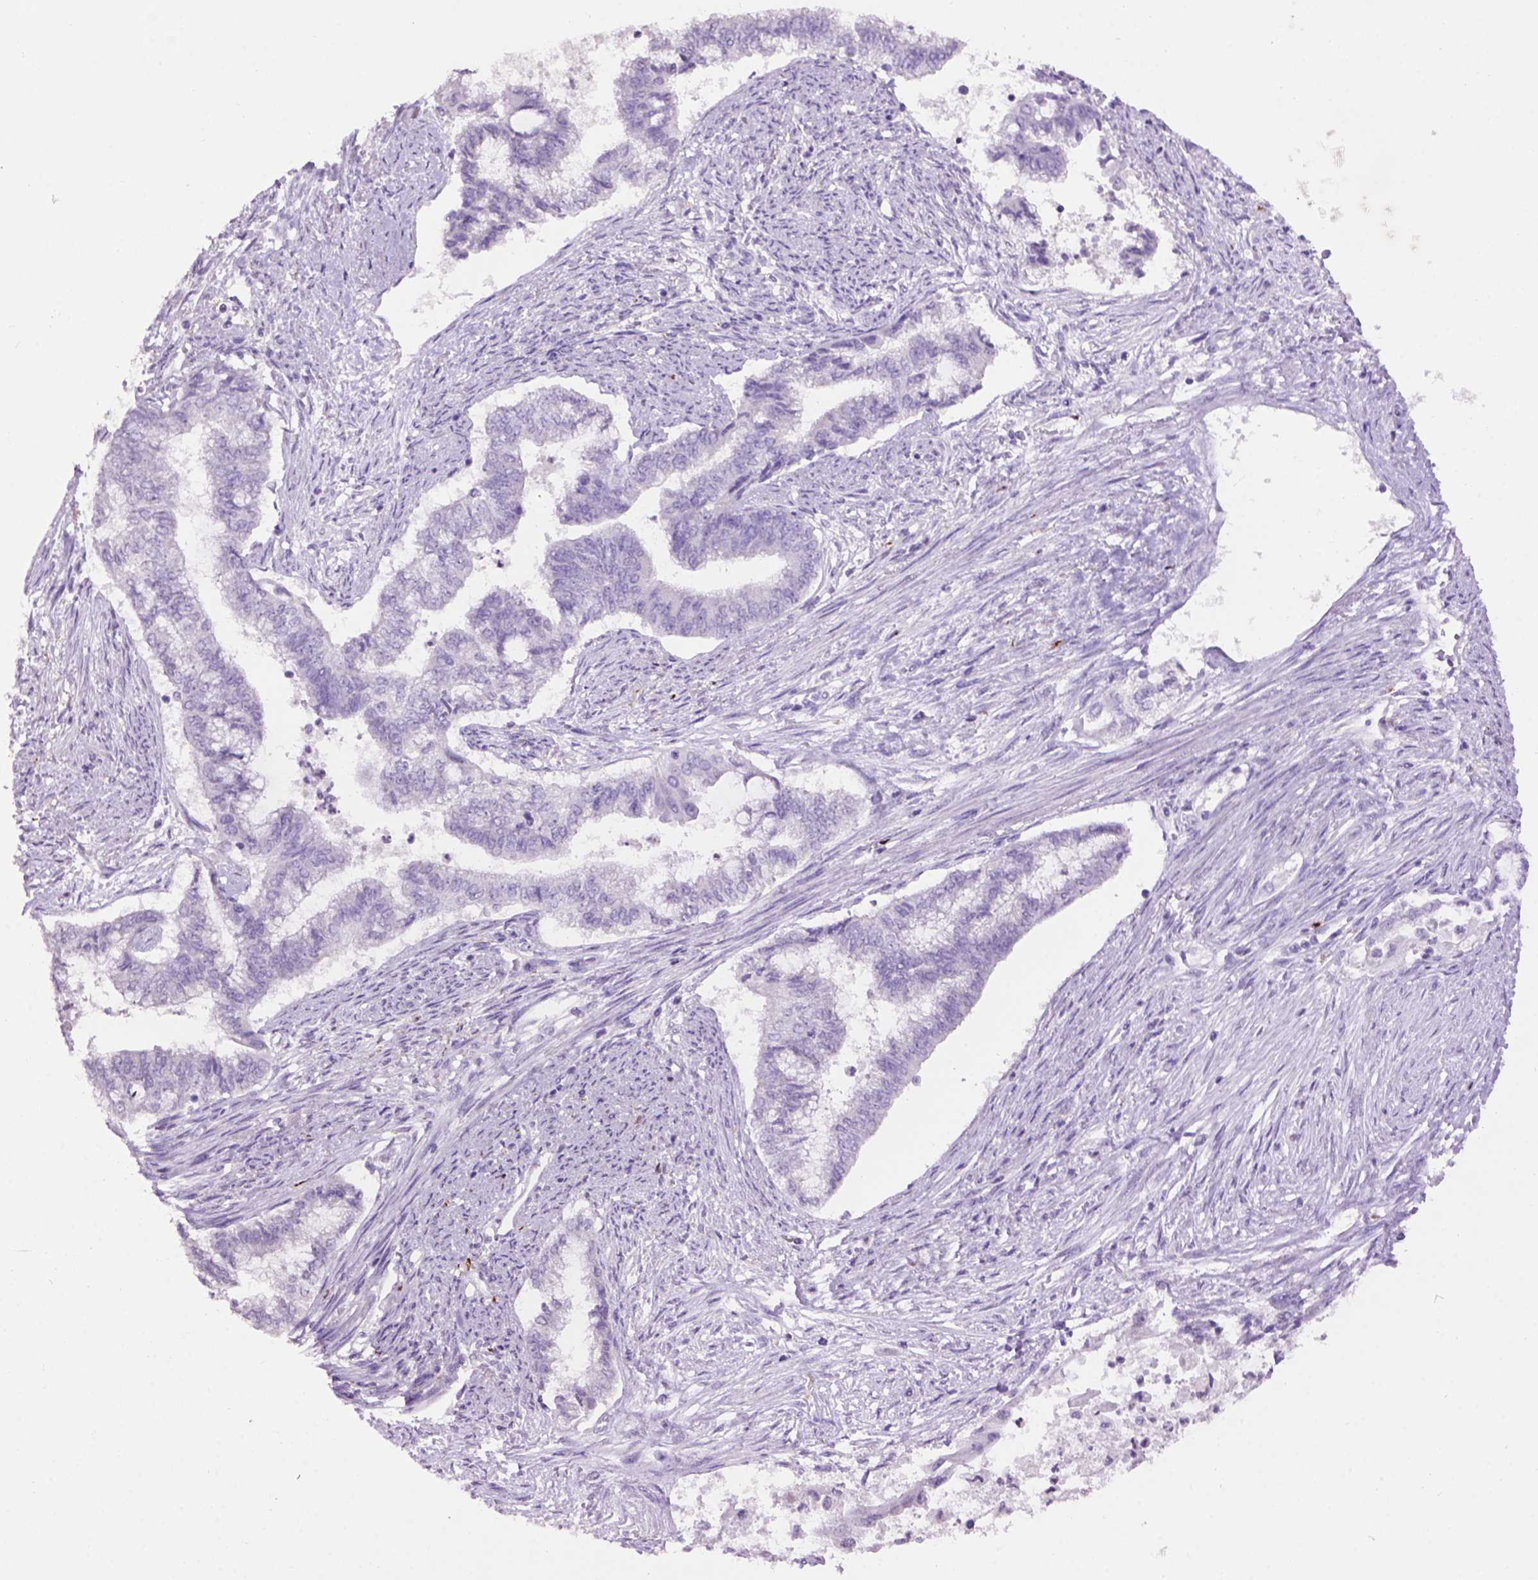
{"staining": {"intensity": "negative", "quantity": "none", "location": "none"}, "tissue": "endometrial cancer", "cell_type": "Tumor cells", "image_type": "cancer", "snomed": [{"axis": "morphology", "description": "Adenocarcinoma, NOS"}, {"axis": "topography", "description": "Endometrium"}], "caption": "This is an immunohistochemistry image of endometrial adenocarcinoma. There is no staining in tumor cells.", "gene": "TH", "patient": {"sex": "female", "age": 65}}